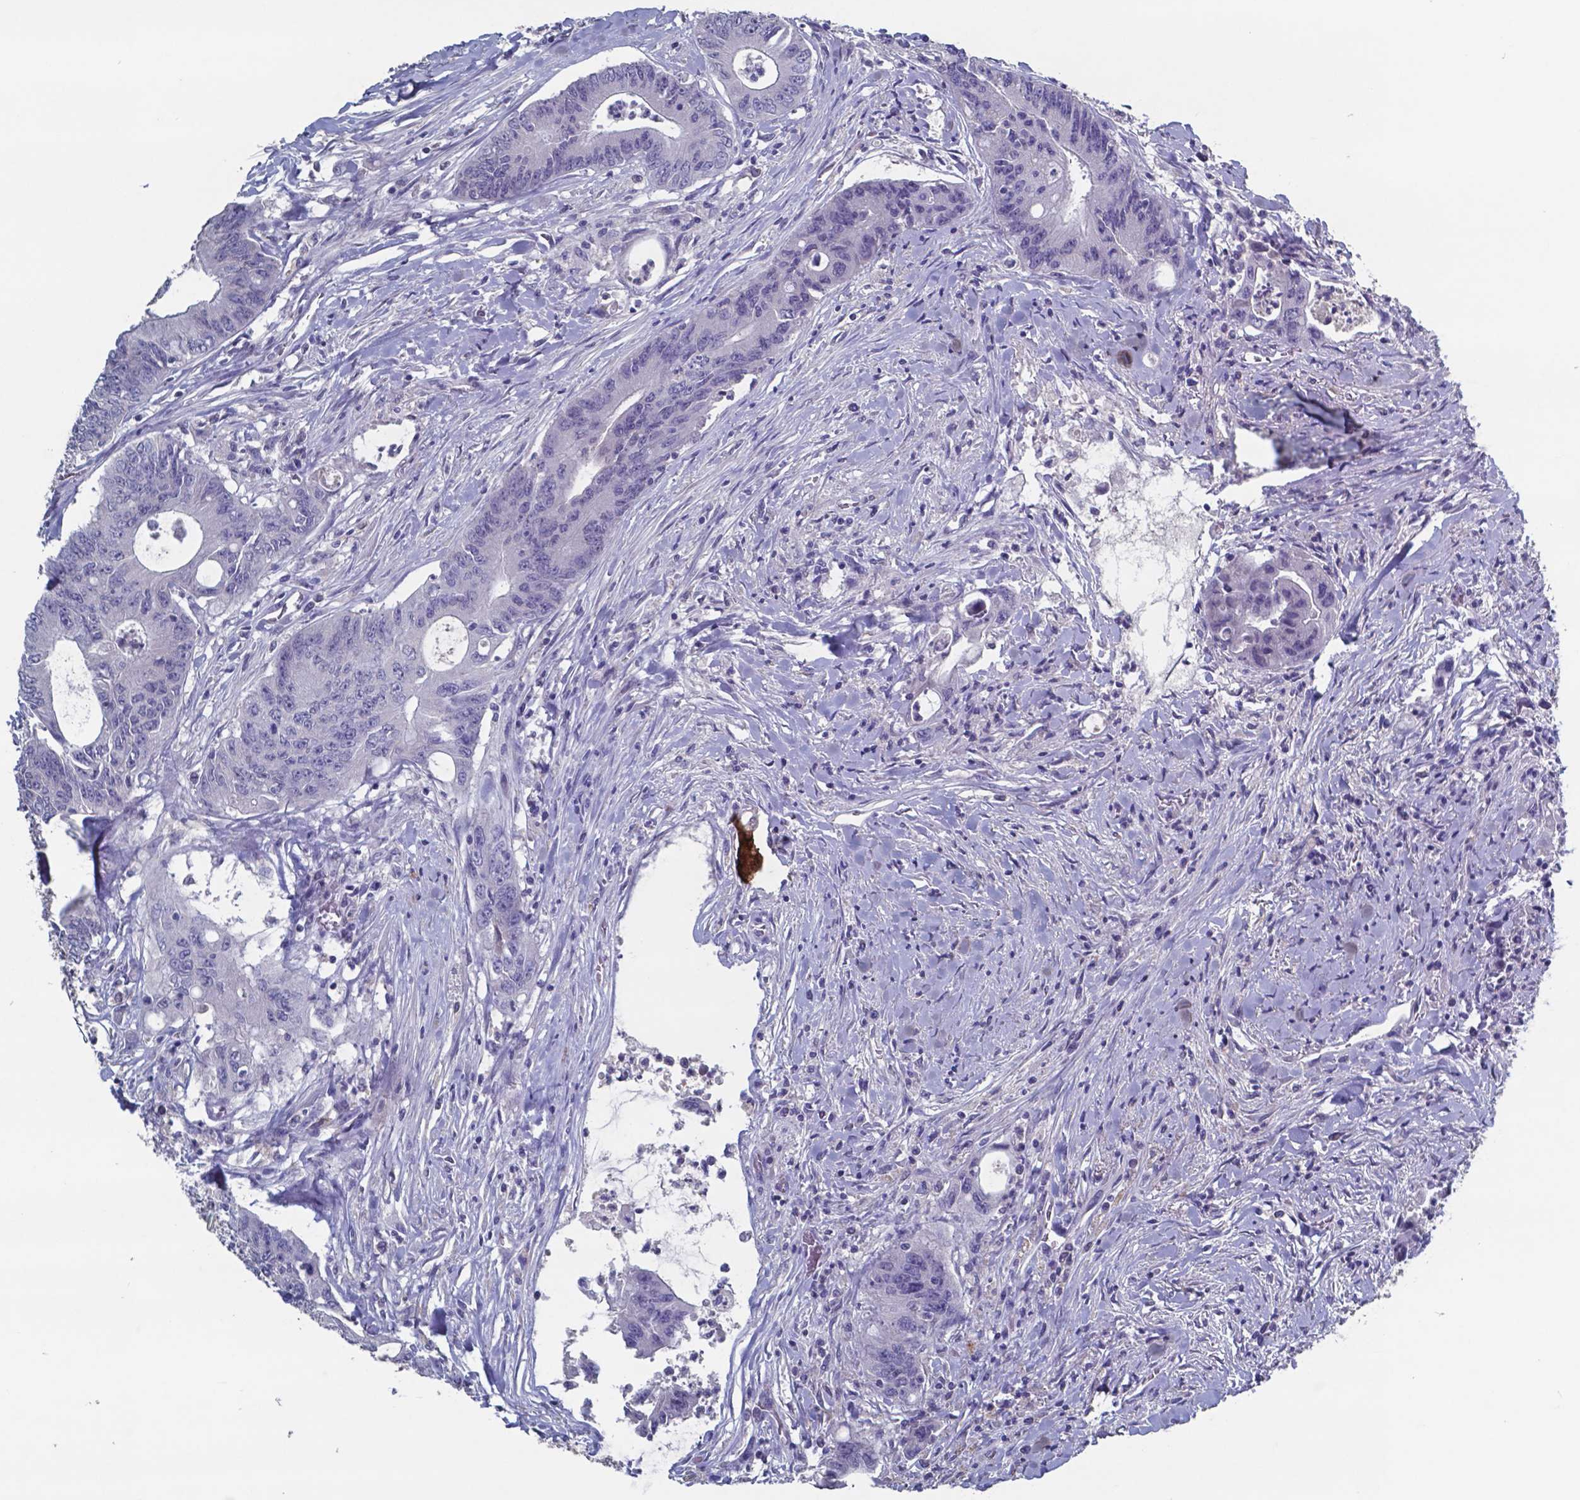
{"staining": {"intensity": "negative", "quantity": "none", "location": "none"}, "tissue": "colorectal cancer", "cell_type": "Tumor cells", "image_type": "cancer", "snomed": [{"axis": "morphology", "description": "Adenocarcinoma, NOS"}, {"axis": "topography", "description": "Rectum"}], "caption": "Tumor cells are negative for brown protein staining in colorectal cancer. (DAB immunohistochemistry (IHC) visualized using brightfield microscopy, high magnification).", "gene": "TTR", "patient": {"sex": "male", "age": 59}}